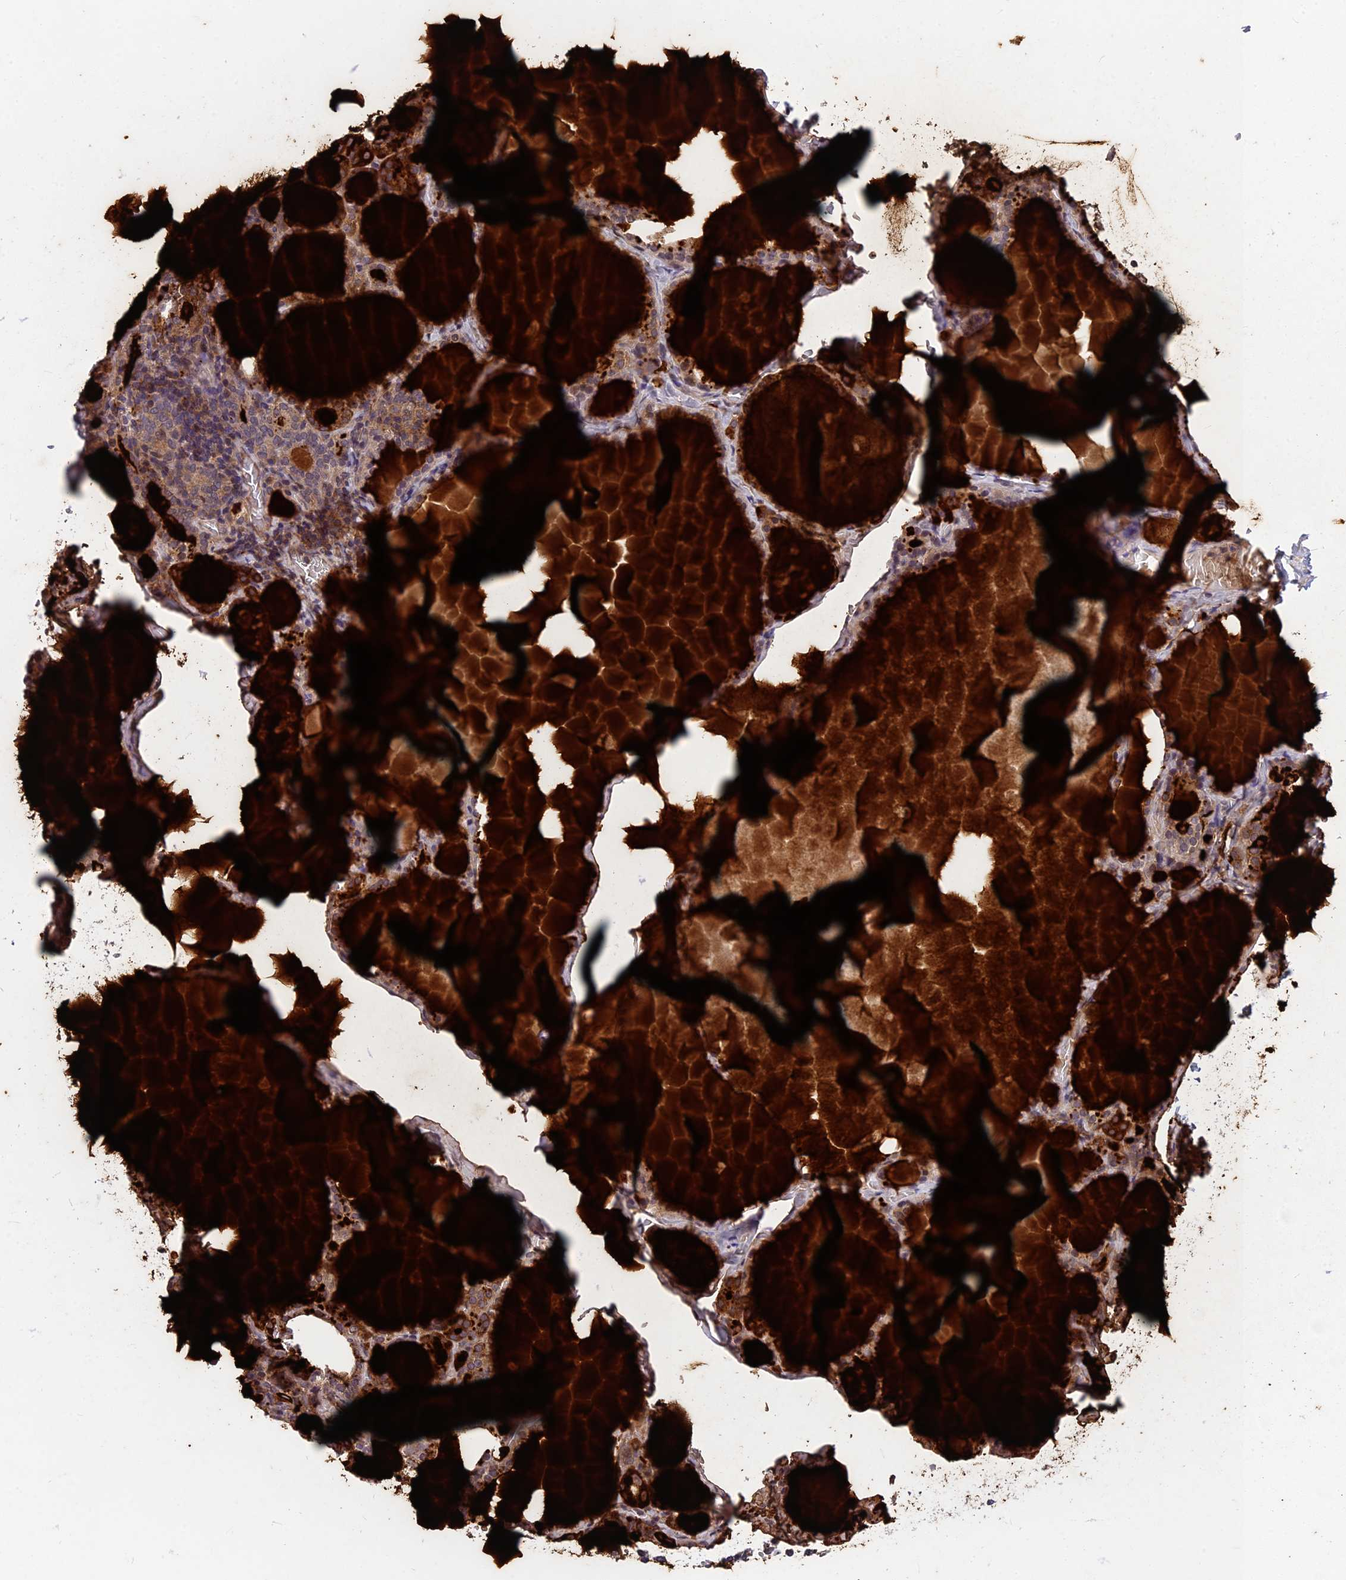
{"staining": {"intensity": "moderate", "quantity": ">75%", "location": "cytoplasmic/membranous"}, "tissue": "thyroid gland", "cell_type": "Glandular cells", "image_type": "normal", "snomed": [{"axis": "morphology", "description": "Normal tissue, NOS"}, {"axis": "topography", "description": "Thyroid gland"}], "caption": "Immunohistochemistry (IHC) image of normal thyroid gland: human thyroid gland stained using immunohistochemistry (IHC) reveals medium levels of moderate protein expression localized specifically in the cytoplasmic/membranous of glandular cells, appearing as a cytoplasmic/membranous brown color.", "gene": "PIKFYVE", "patient": {"sex": "male", "age": 56}}